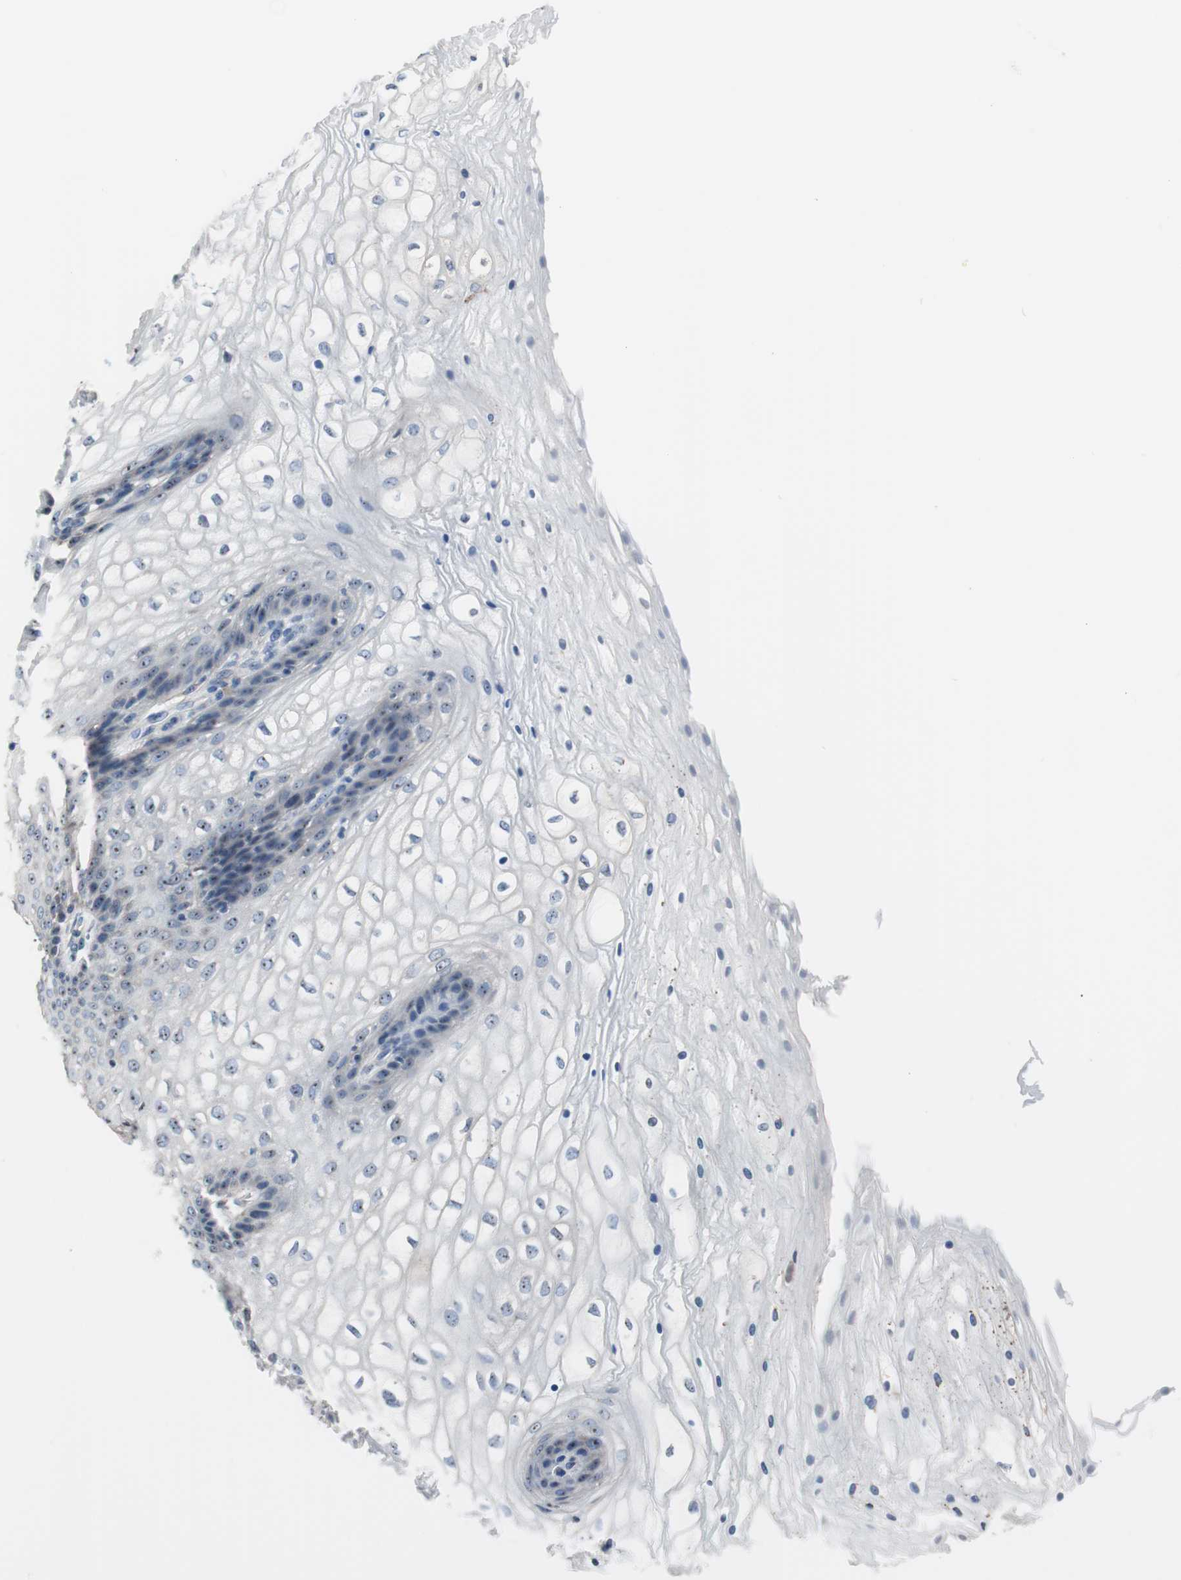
{"staining": {"intensity": "negative", "quantity": "none", "location": "none"}, "tissue": "vagina", "cell_type": "Squamous epithelial cells", "image_type": "normal", "snomed": [{"axis": "morphology", "description": "Normal tissue, NOS"}, {"axis": "topography", "description": "Vagina"}], "caption": "Immunohistochemical staining of unremarkable vagina shows no significant positivity in squamous epithelial cells.", "gene": "TMED7", "patient": {"sex": "female", "age": 34}}